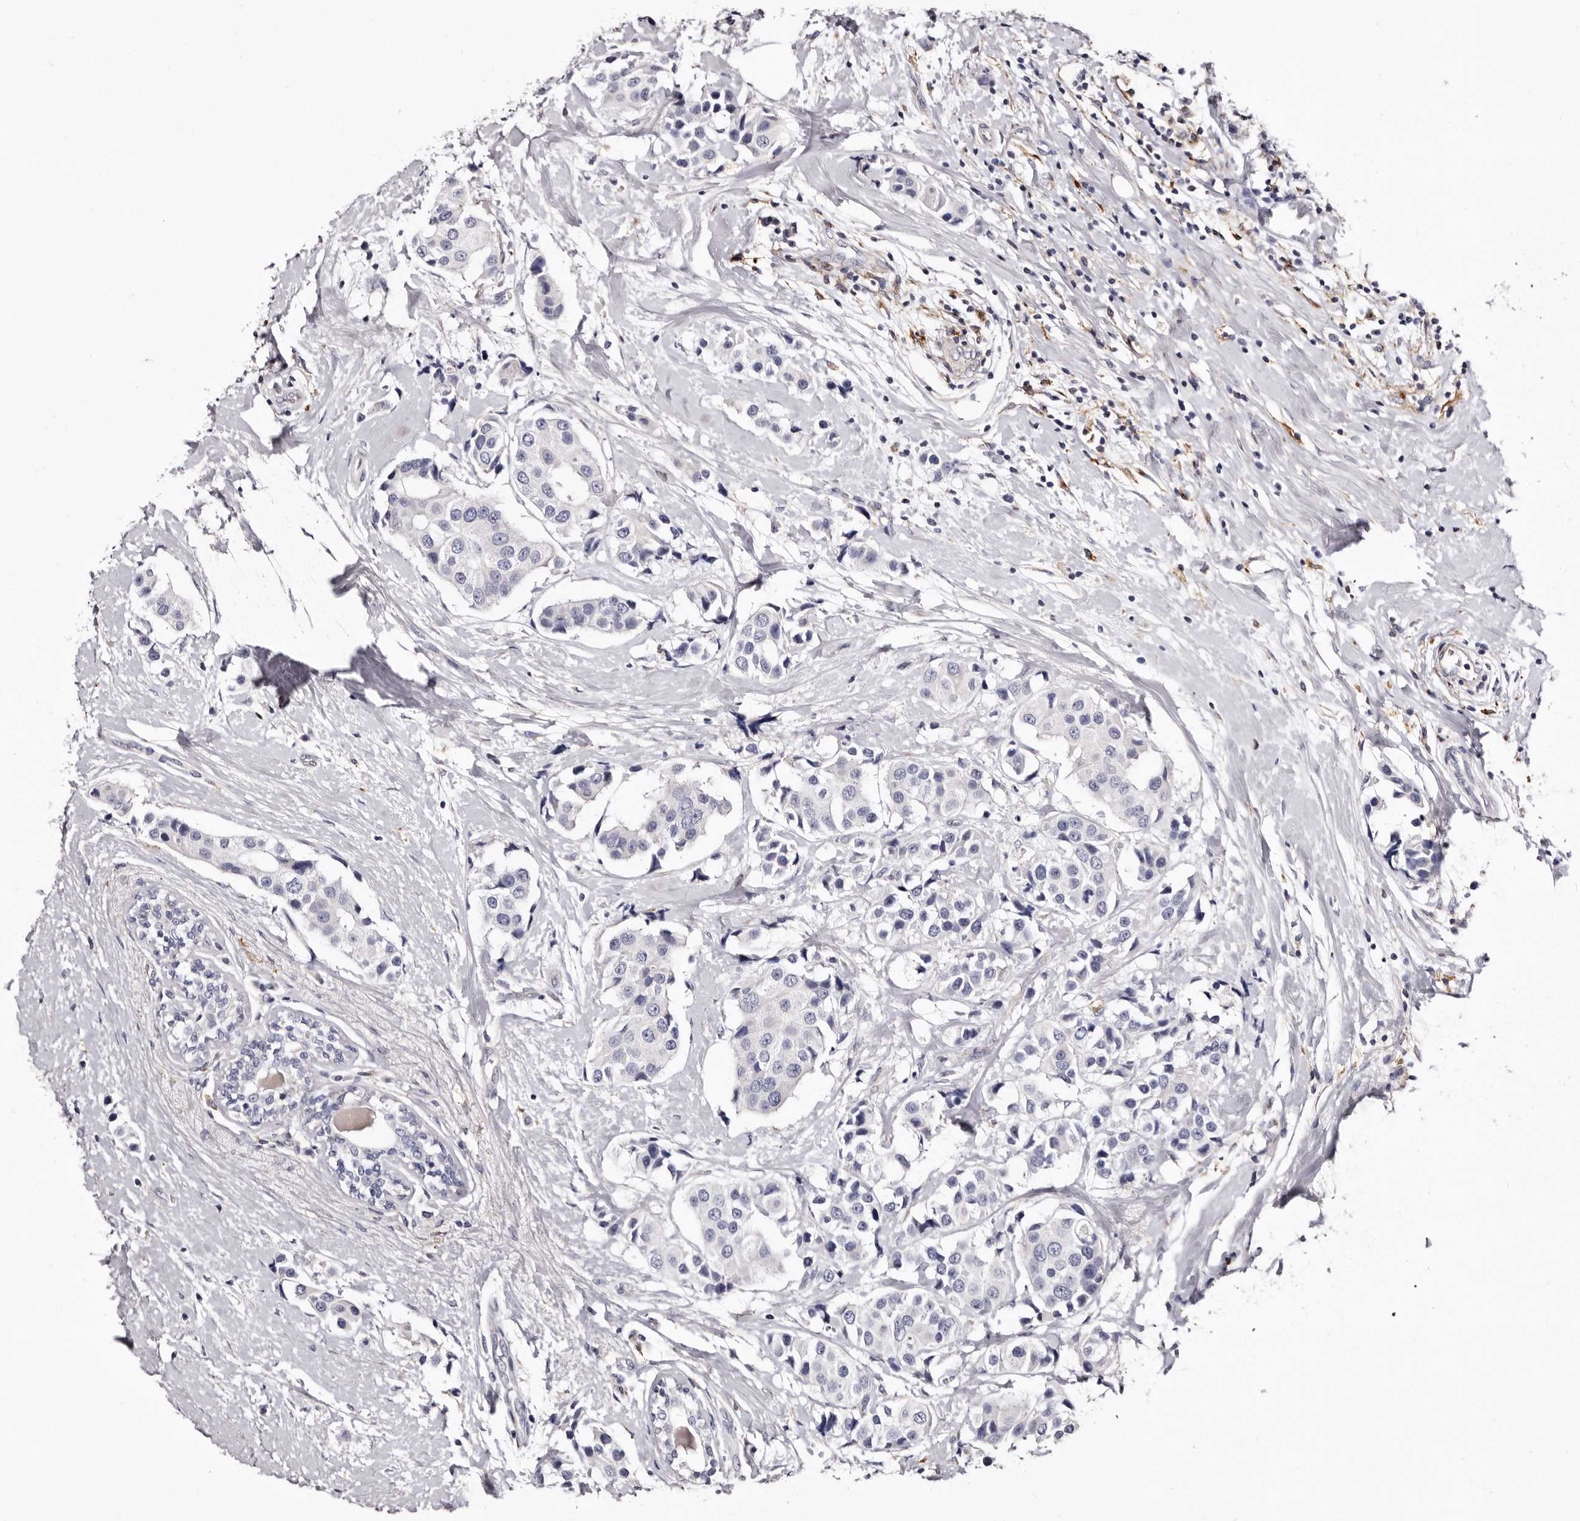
{"staining": {"intensity": "negative", "quantity": "none", "location": "none"}, "tissue": "breast cancer", "cell_type": "Tumor cells", "image_type": "cancer", "snomed": [{"axis": "morphology", "description": "Normal tissue, NOS"}, {"axis": "morphology", "description": "Duct carcinoma"}, {"axis": "topography", "description": "Breast"}], "caption": "Image shows no protein positivity in tumor cells of breast cancer (infiltrating ductal carcinoma) tissue.", "gene": "AUNIP", "patient": {"sex": "female", "age": 39}}